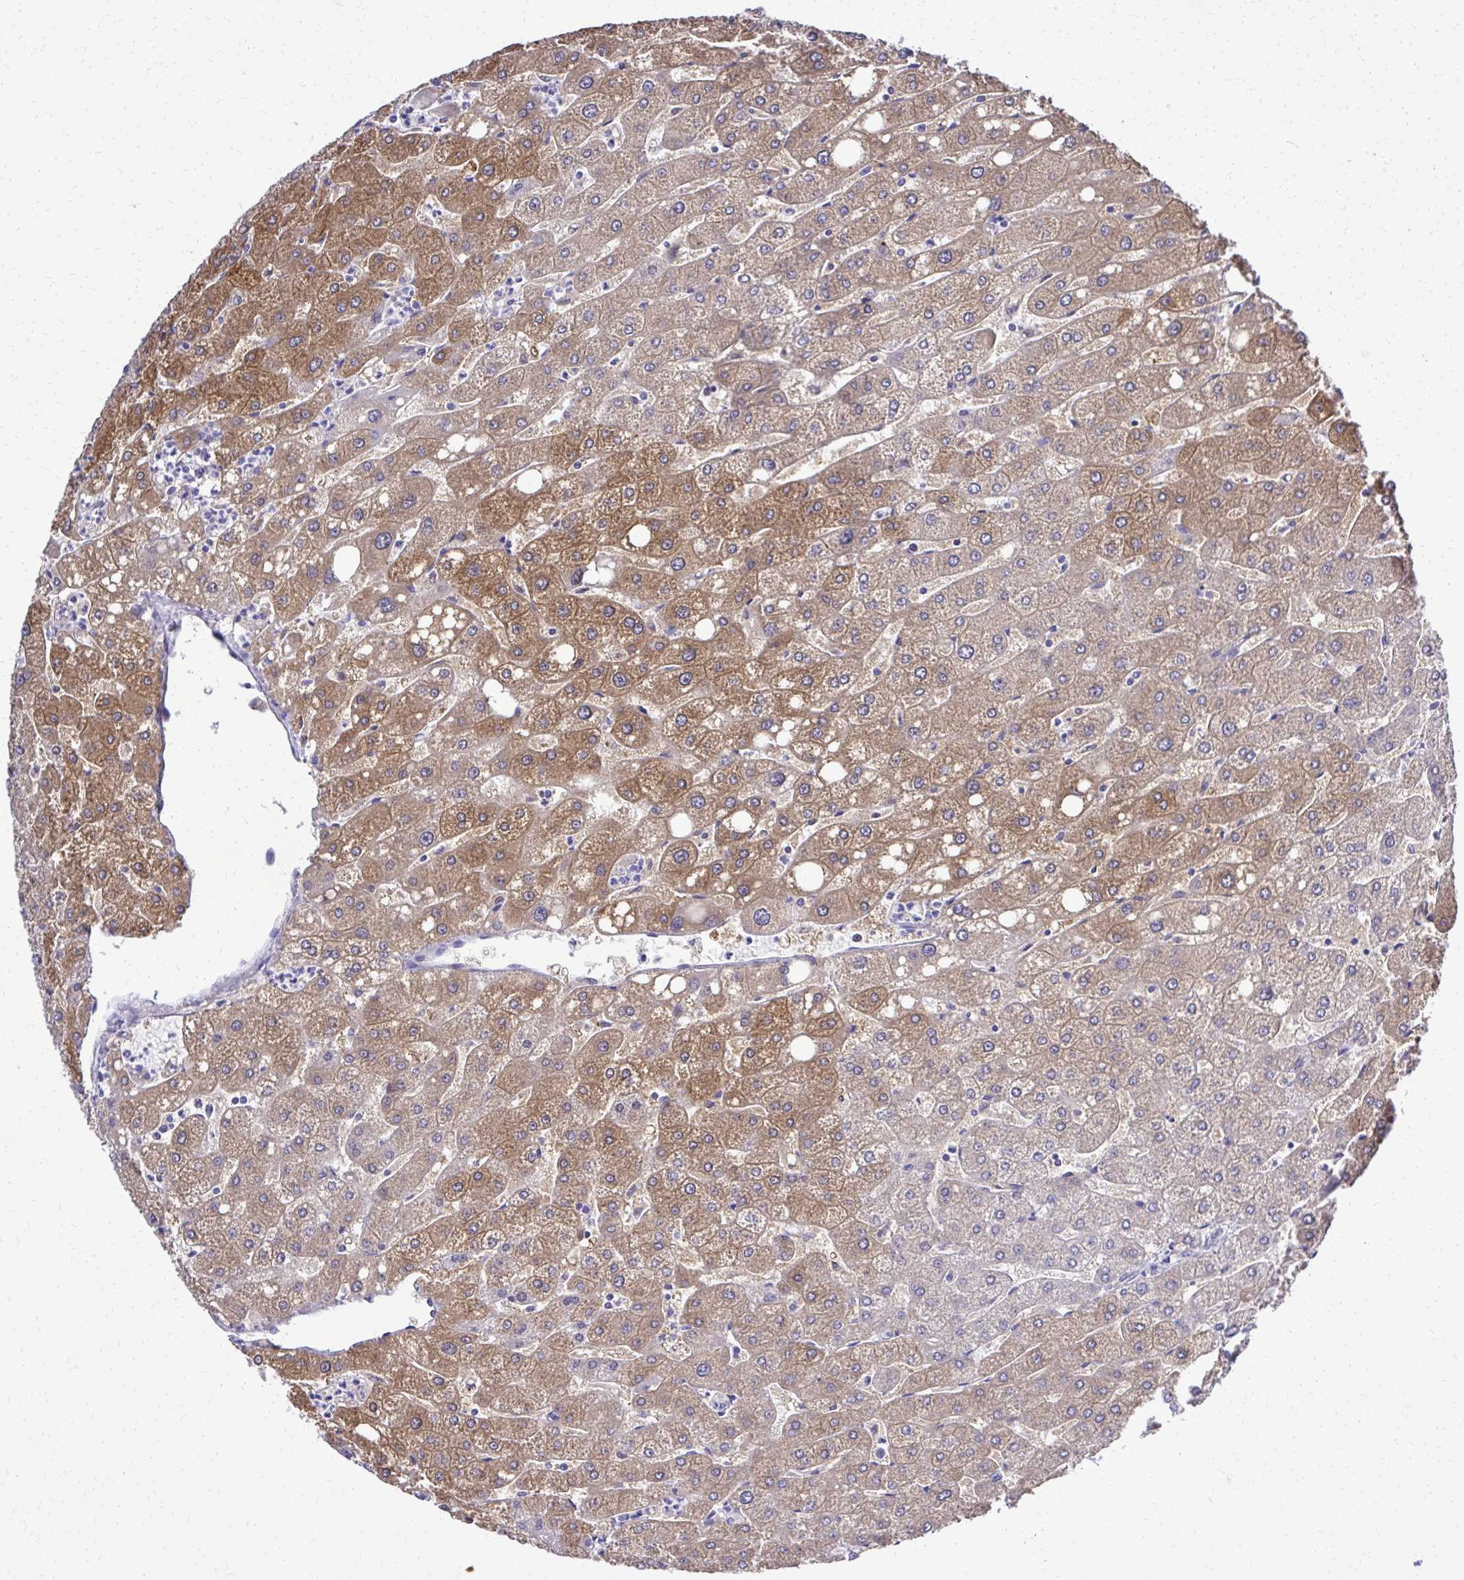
{"staining": {"intensity": "negative", "quantity": "none", "location": "none"}, "tissue": "liver", "cell_type": "Cholangiocytes", "image_type": "normal", "snomed": [{"axis": "morphology", "description": "Normal tissue, NOS"}, {"axis": "topography", "description": "Liver"}], "caption": "DAB (3,3'-diaminobenzidine) immunohistochemical staining of normal human liver shows no significant staining in cholangiocytes.", "gene": "RASL11B", "patient": {"sex": "male", "age": 67}}